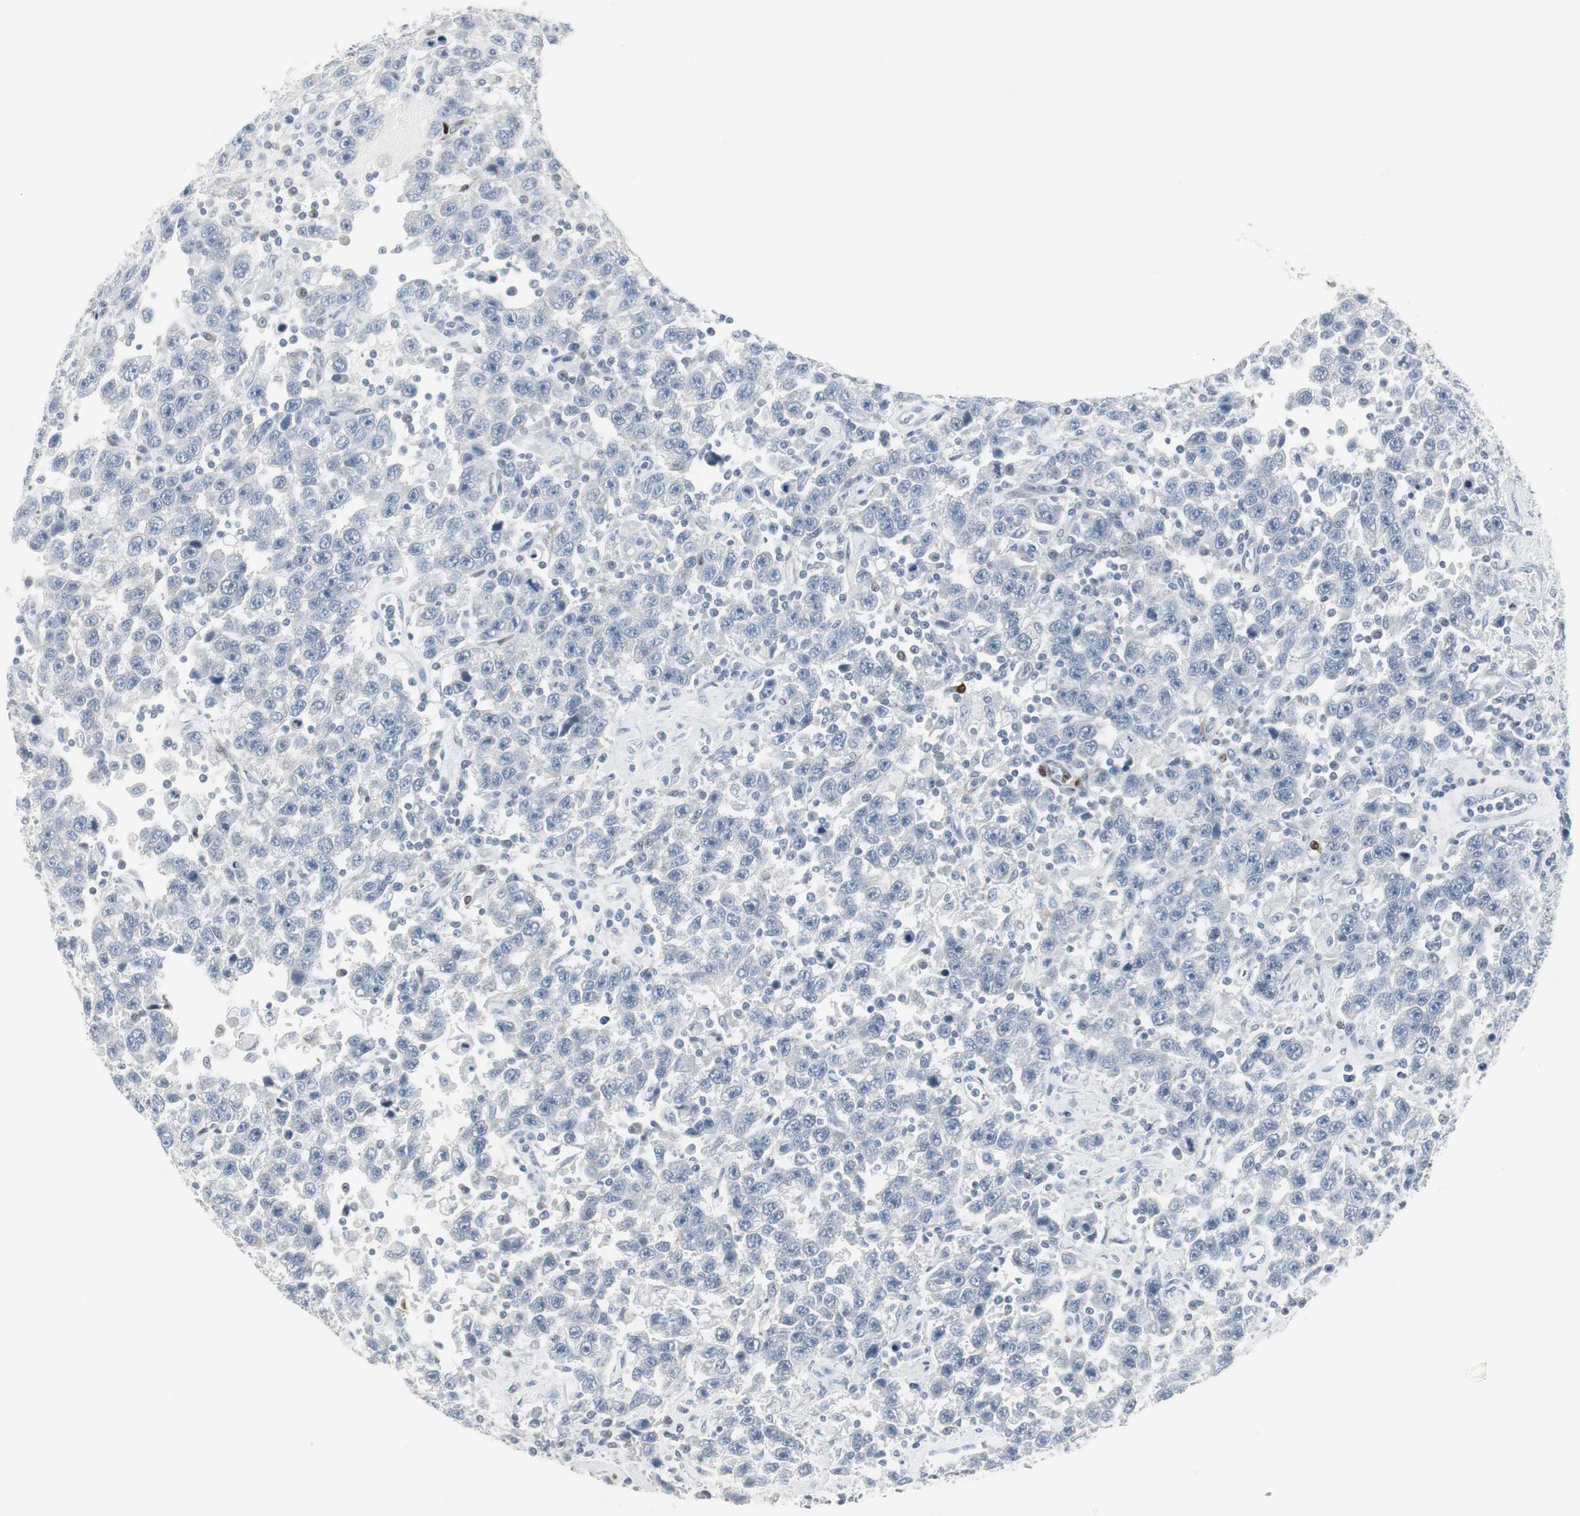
{"staining": {"intensity": "negative", "quantity": "none", "location": "none"}, "tissue": "testis cancer", "cell_type": "Tumor cells", "image_type": "cancer", "snomed": [{"axis": "morphology", "description": "Seminoma, NOS"}, {"axis": "topography", "description": "Testis"}], "caption": "The image reveals no staining of tumor cells in testis cancer (seminoma).", "gene": "PPP1R14A", "patient": {"sex": "male", "age": 41}}